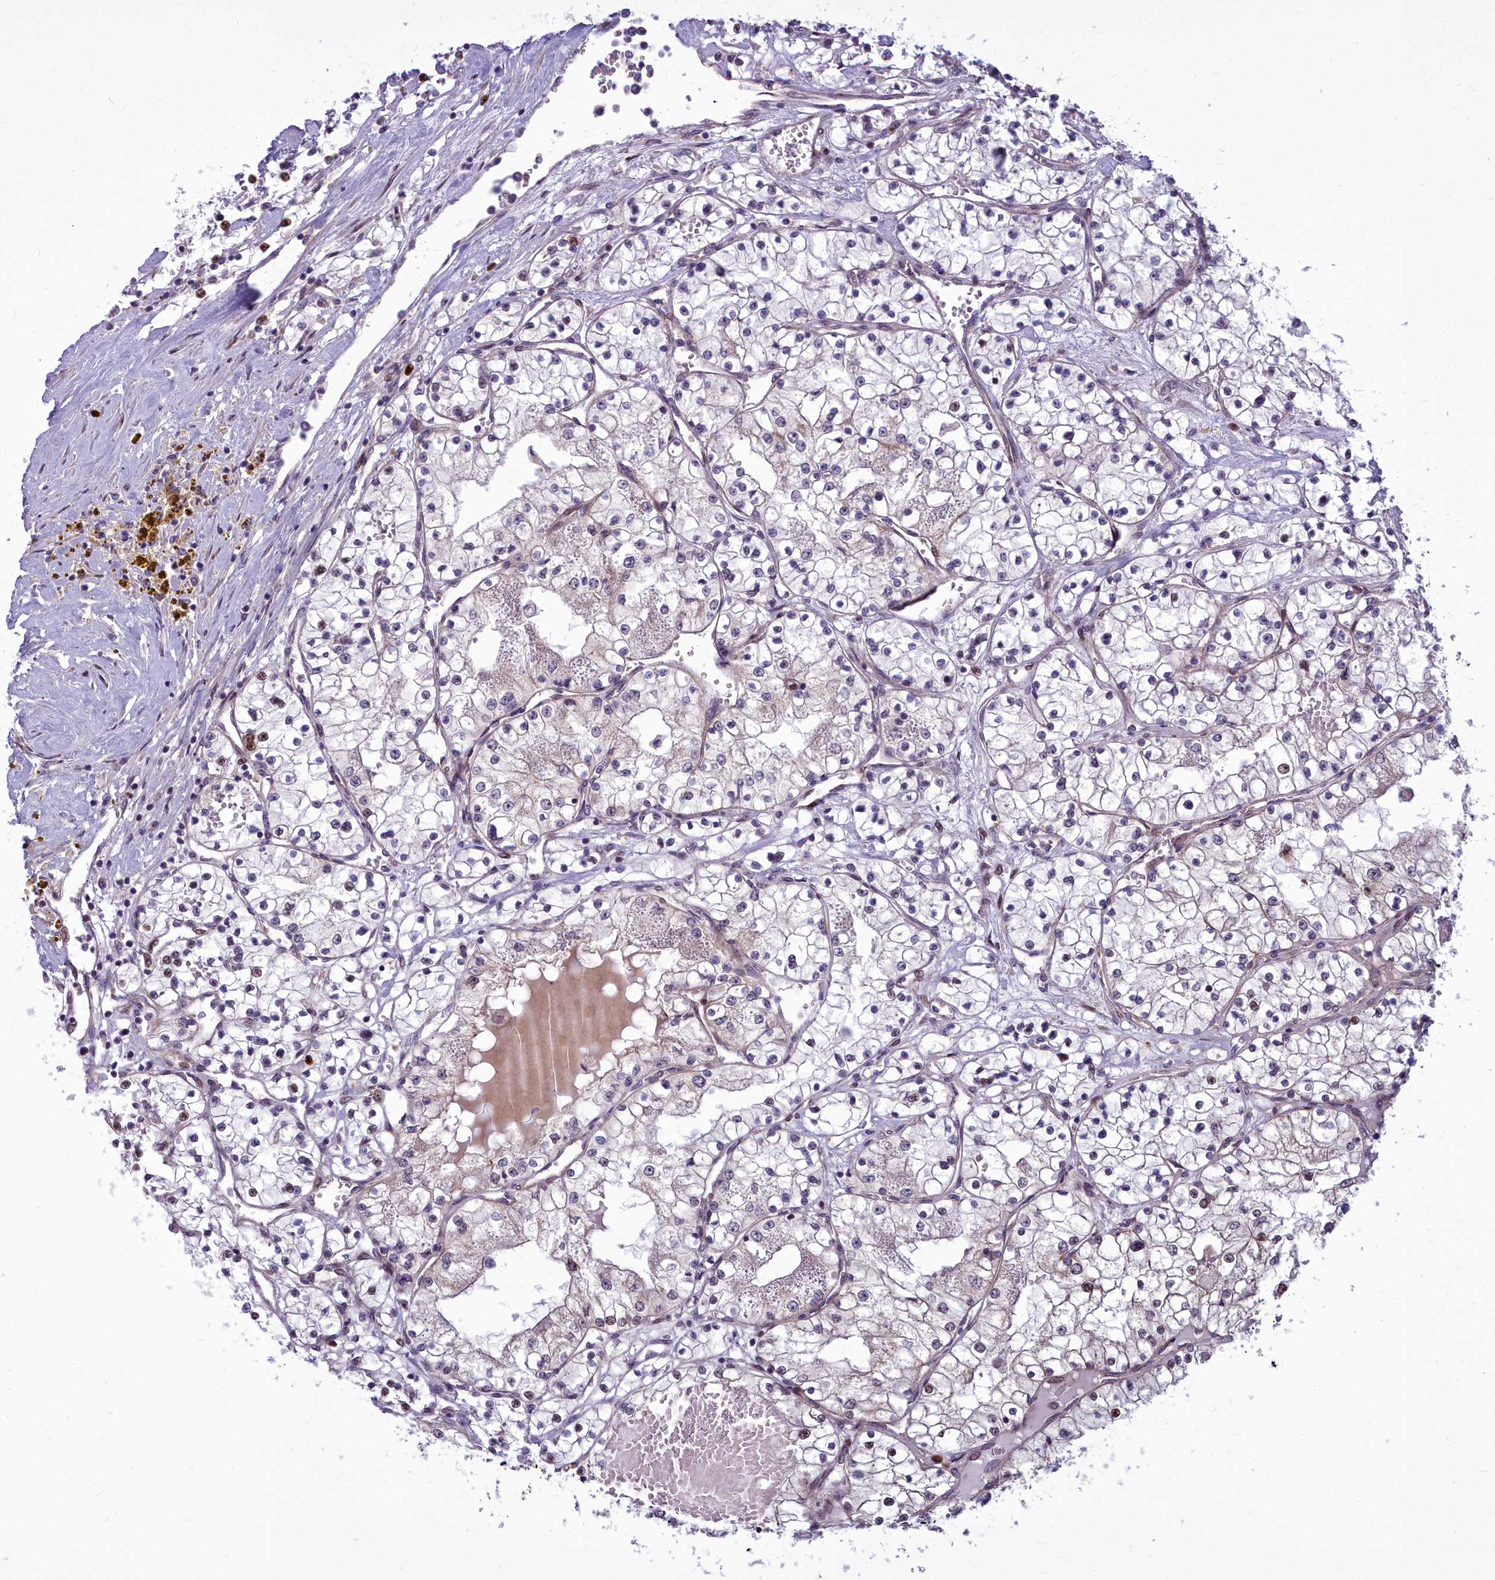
{"staining": {"intensity": "moderate", "quantity": "<25%", "location": "nuclear"}, "tissue": "renal cancer", "cell_type": "Tumor cells", "image_type": "cancer", "snomed": [{"axis": "morphology", "description": "Normal tissue, NOS"}, {"axis": "morphology", "description": "Adenocarcinoma, NOS"}, {"axis": "topography", "description": "Kidney"}], "caption": "This histopathology image displays immunohistochemistry staining of human renal adenocarcinoma, with low moderate nuclear expression in approximately <25% of tumor cells.", "gene": "AP1M1", "patient": {"sex": "male", "age": 68}}